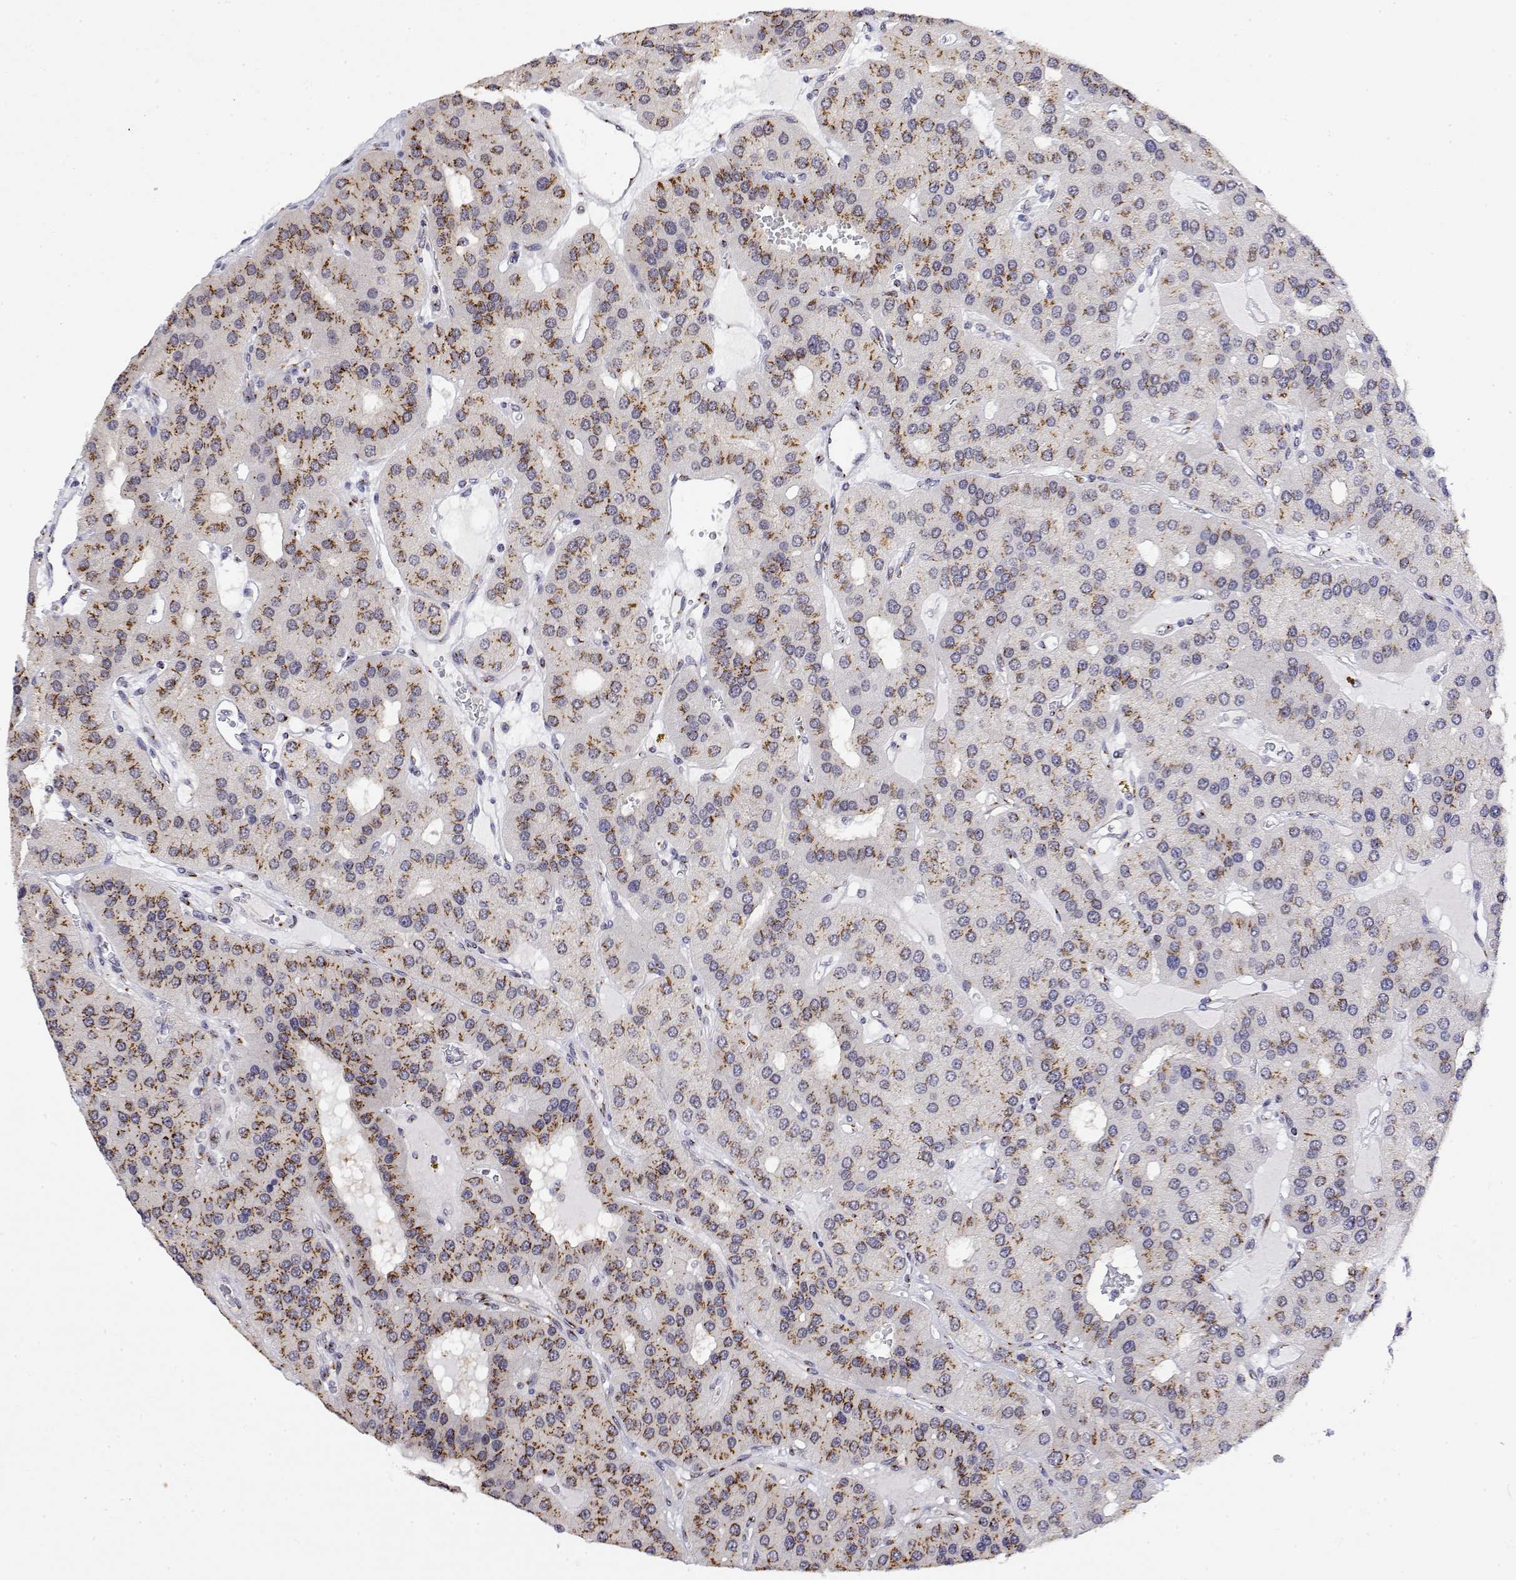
{"staining": {"intensity": "strong", "quantity": "25%-75%", "location": "cytoplasmic/membranous"}, "tissue": "parathyroid gland", "cell_type": "Glandular cells", "image_type": "normal", "snomed": [{"axis": "morphology", "description": "Normal tissue, NOS"}, {"axis": "morphology", "description": "Adenoma, NOS"}, {"axis": "topography", "description": "Parathyroid gland"}], "caption": "DAB (3,3'-diaminobenzidine) immunohistochemical staining of unremarkable human parathyroid gland shows strong cytoplasmic/membranous protein staining in about 25%-75% of glandular cells.", "gene": "YIPF3", "patient": {"sex": "female", "age": 86}}